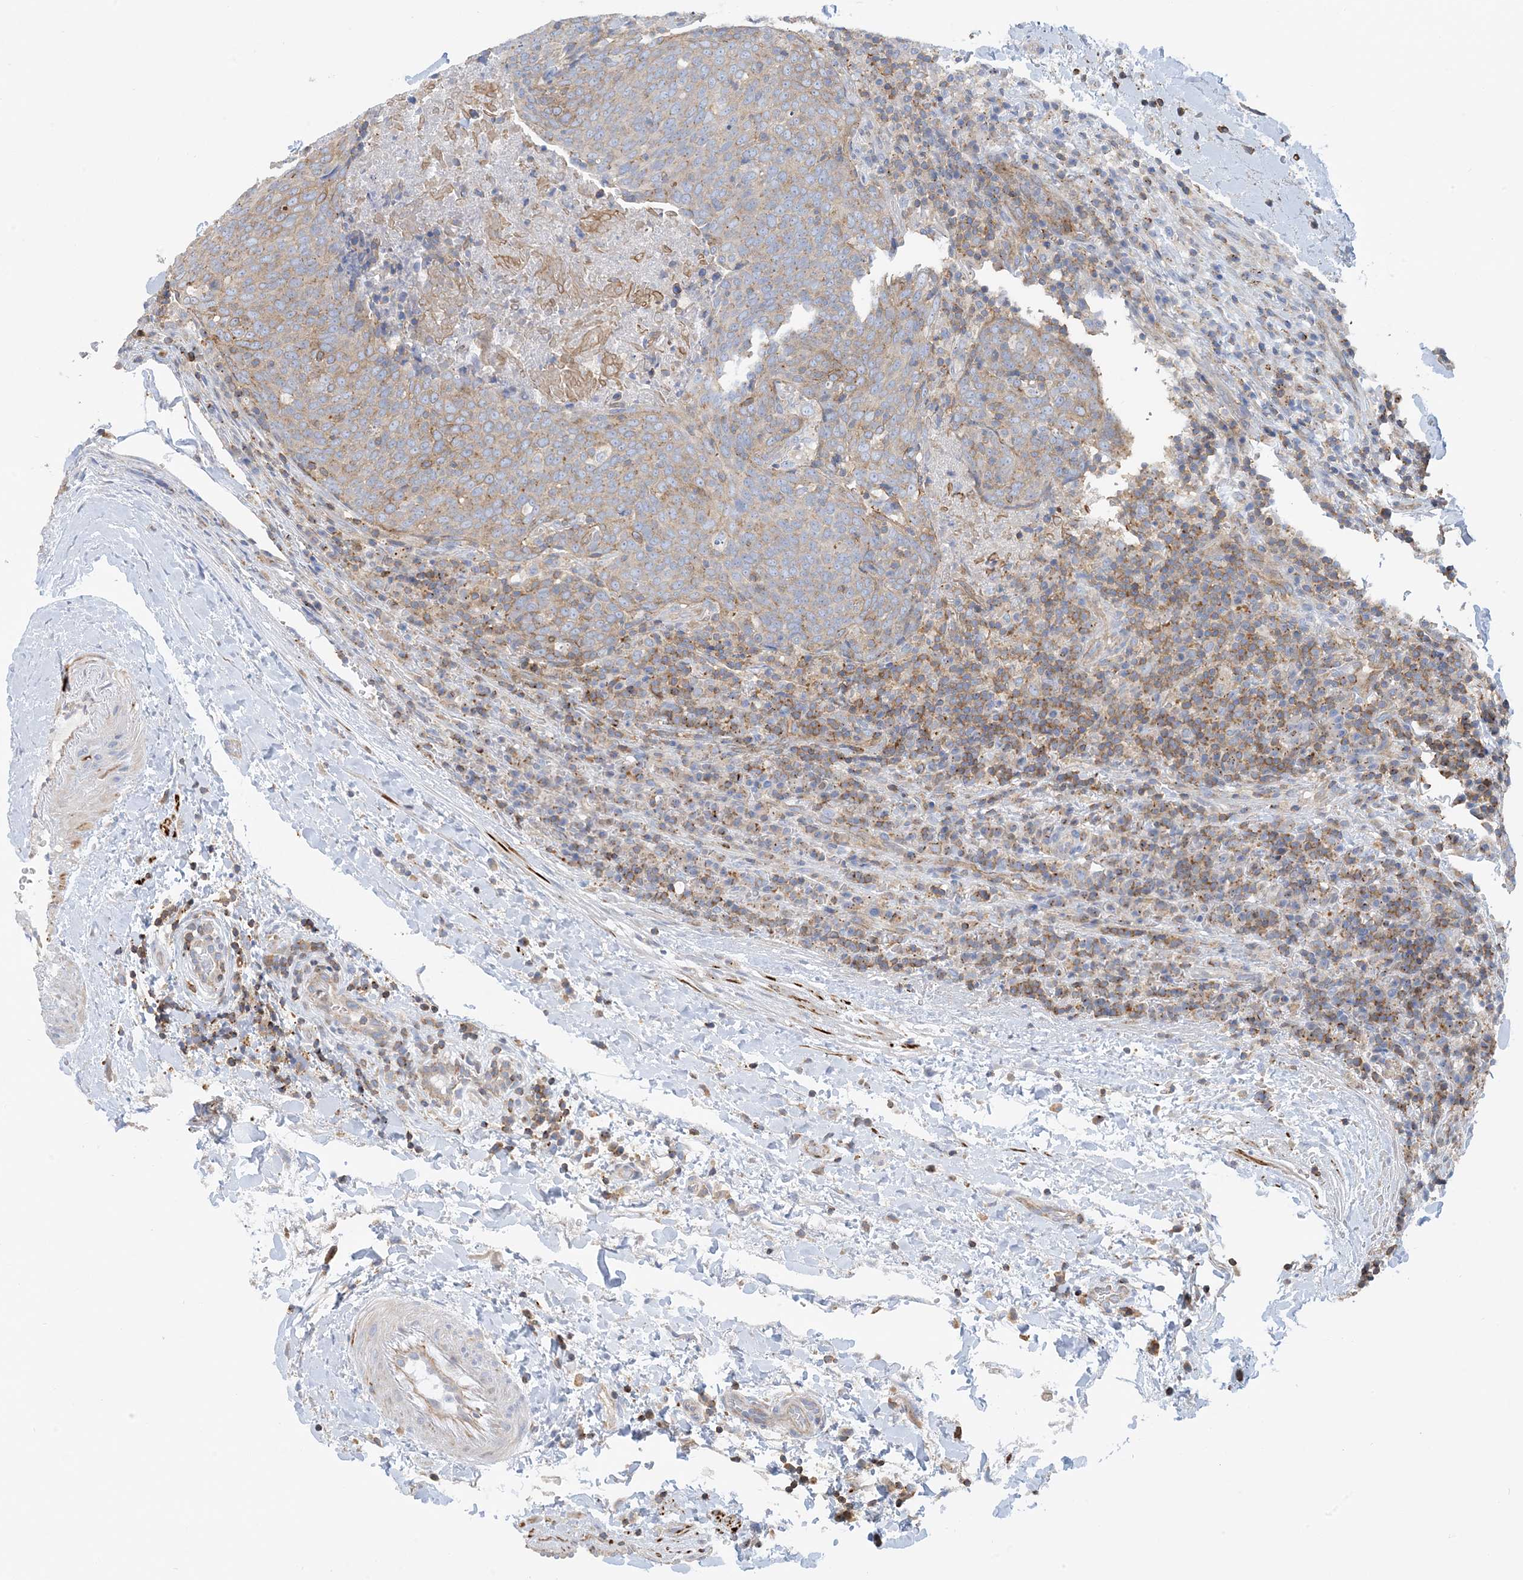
{"staining": {"intensity": "weak", "quantity": ">75%", "location": "cytoplasmic/membranous"}, "tissue": "head and neck cancer", "cell_type": "Tumor cells", "image_type": "cancer", "snomed": [{"axis": "morphology", "description": "Squamous cell carcinoma, NOS"}, {"axis": "morphology", "description": "Squamous cell carcinoma, metastatic, NOS"}, {"axis": "topography", "description": "Lymph node"}, {"axis": "topography", "description": "Head-Neck"}], "caption": "Protein analysis of metastatic squamous cell carcinoma (head and neck) tissue shows weak cytoplasmic/membranous expression in about >75% of tumor cells.", "gene": "CALHM5", "patient": {"sex": "male", "age": 62}}